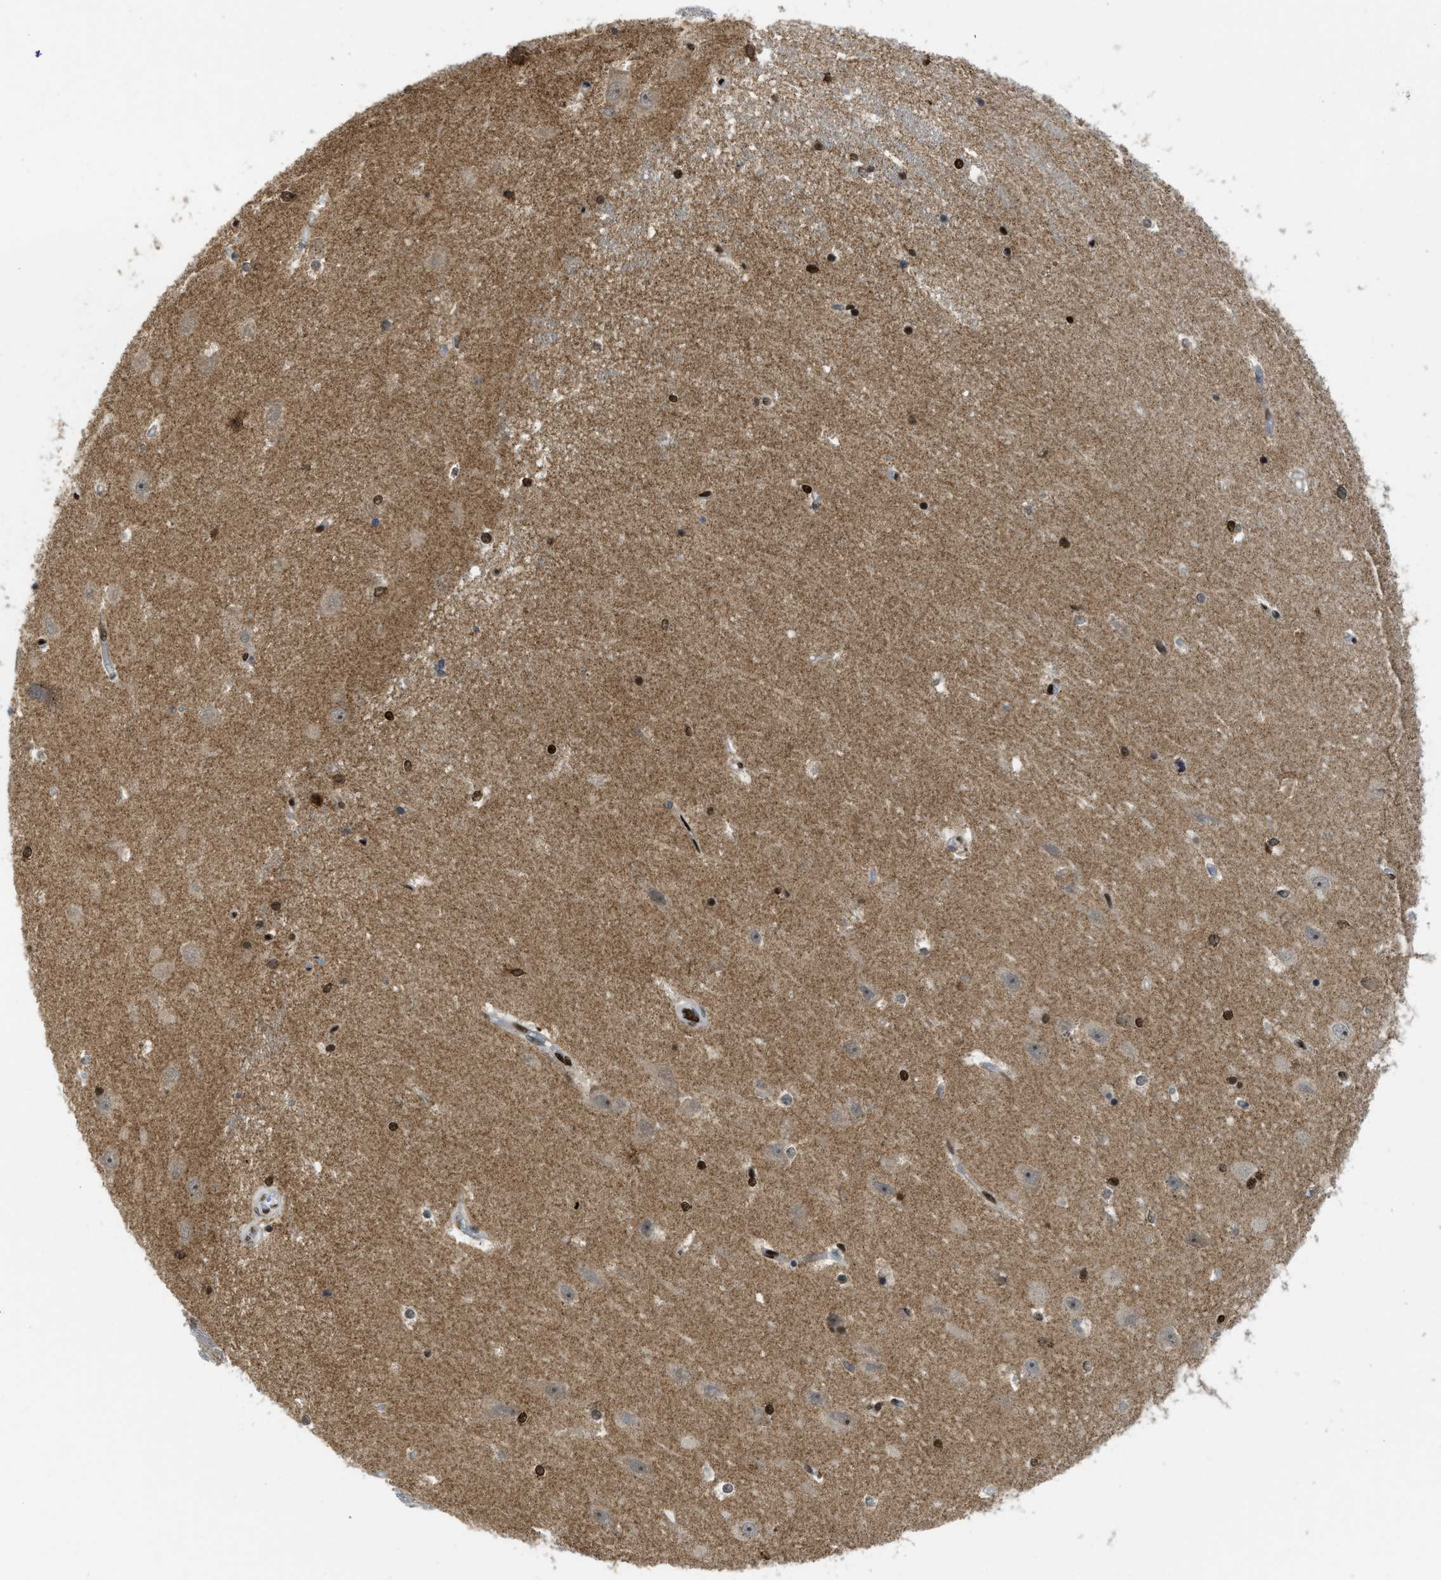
{"staining": {"intensity": "strong", "quantity": ">75%", "location": "nuclear"}, "tissue": "hippocampus", "cell_type": "Glial cells", "image_type": "normal", "snomed": [{"axis": "morphology", "description": "Normal tissue, NOS"}, {"axis": "topography", "description": "Hippocampus"}], "caption": "Protein analysis of unremarkable hippocampus demonstrates strong nuclear staining in about >75% of glial cells. The protein of interest is shown in brown color, while the nuclei are stained blue.", "gene": "RFX5", "patient": {"sex": "male", "age": 45}}